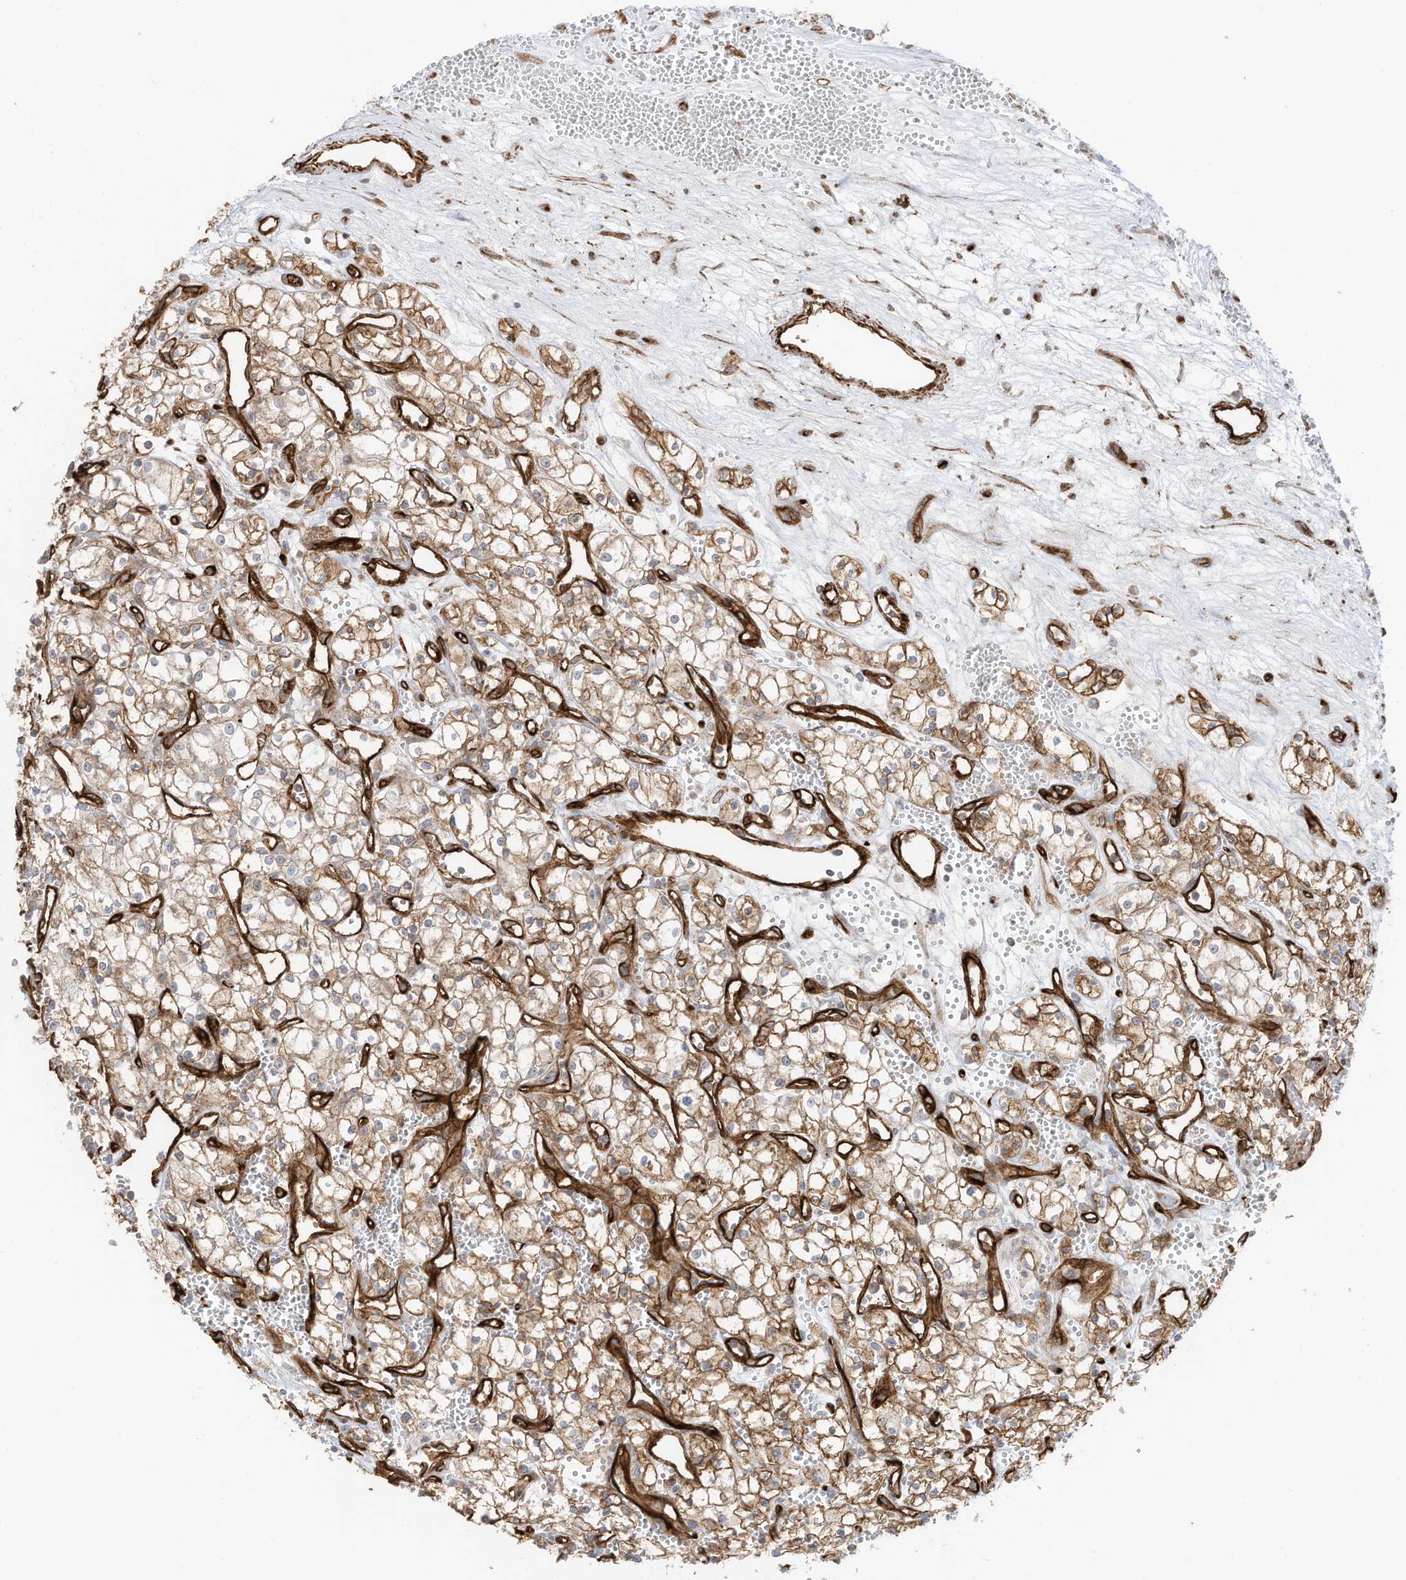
{"staining": {"intensity": "moderate", "quantity": ">75%", "location": "cytoplasmic/membranous"}, "tissue": "renal cancer", "cell_type": "Tumor cells", "image_type": "cancer", "snomed": [{"axis": "morphology", "description": "Adenocarcinoma, NOS"}, {"axis": "topography", "description": "Kidney"}], "caption": "Immunohistochemistry (IHC) staining of renal adenocarcinoma, which displays medium levels of moderate cytoplasmic/membranous expression in about >75% of tumor cells indicating moderate cytoplasmic/membranous protein staining. The staining was performed using DAB (brown) for protein detection and nuclei were counterstained in hematoxylin (blue).", "gene": "ABCB7", "patient": {"sex": "male", "age": 59}}